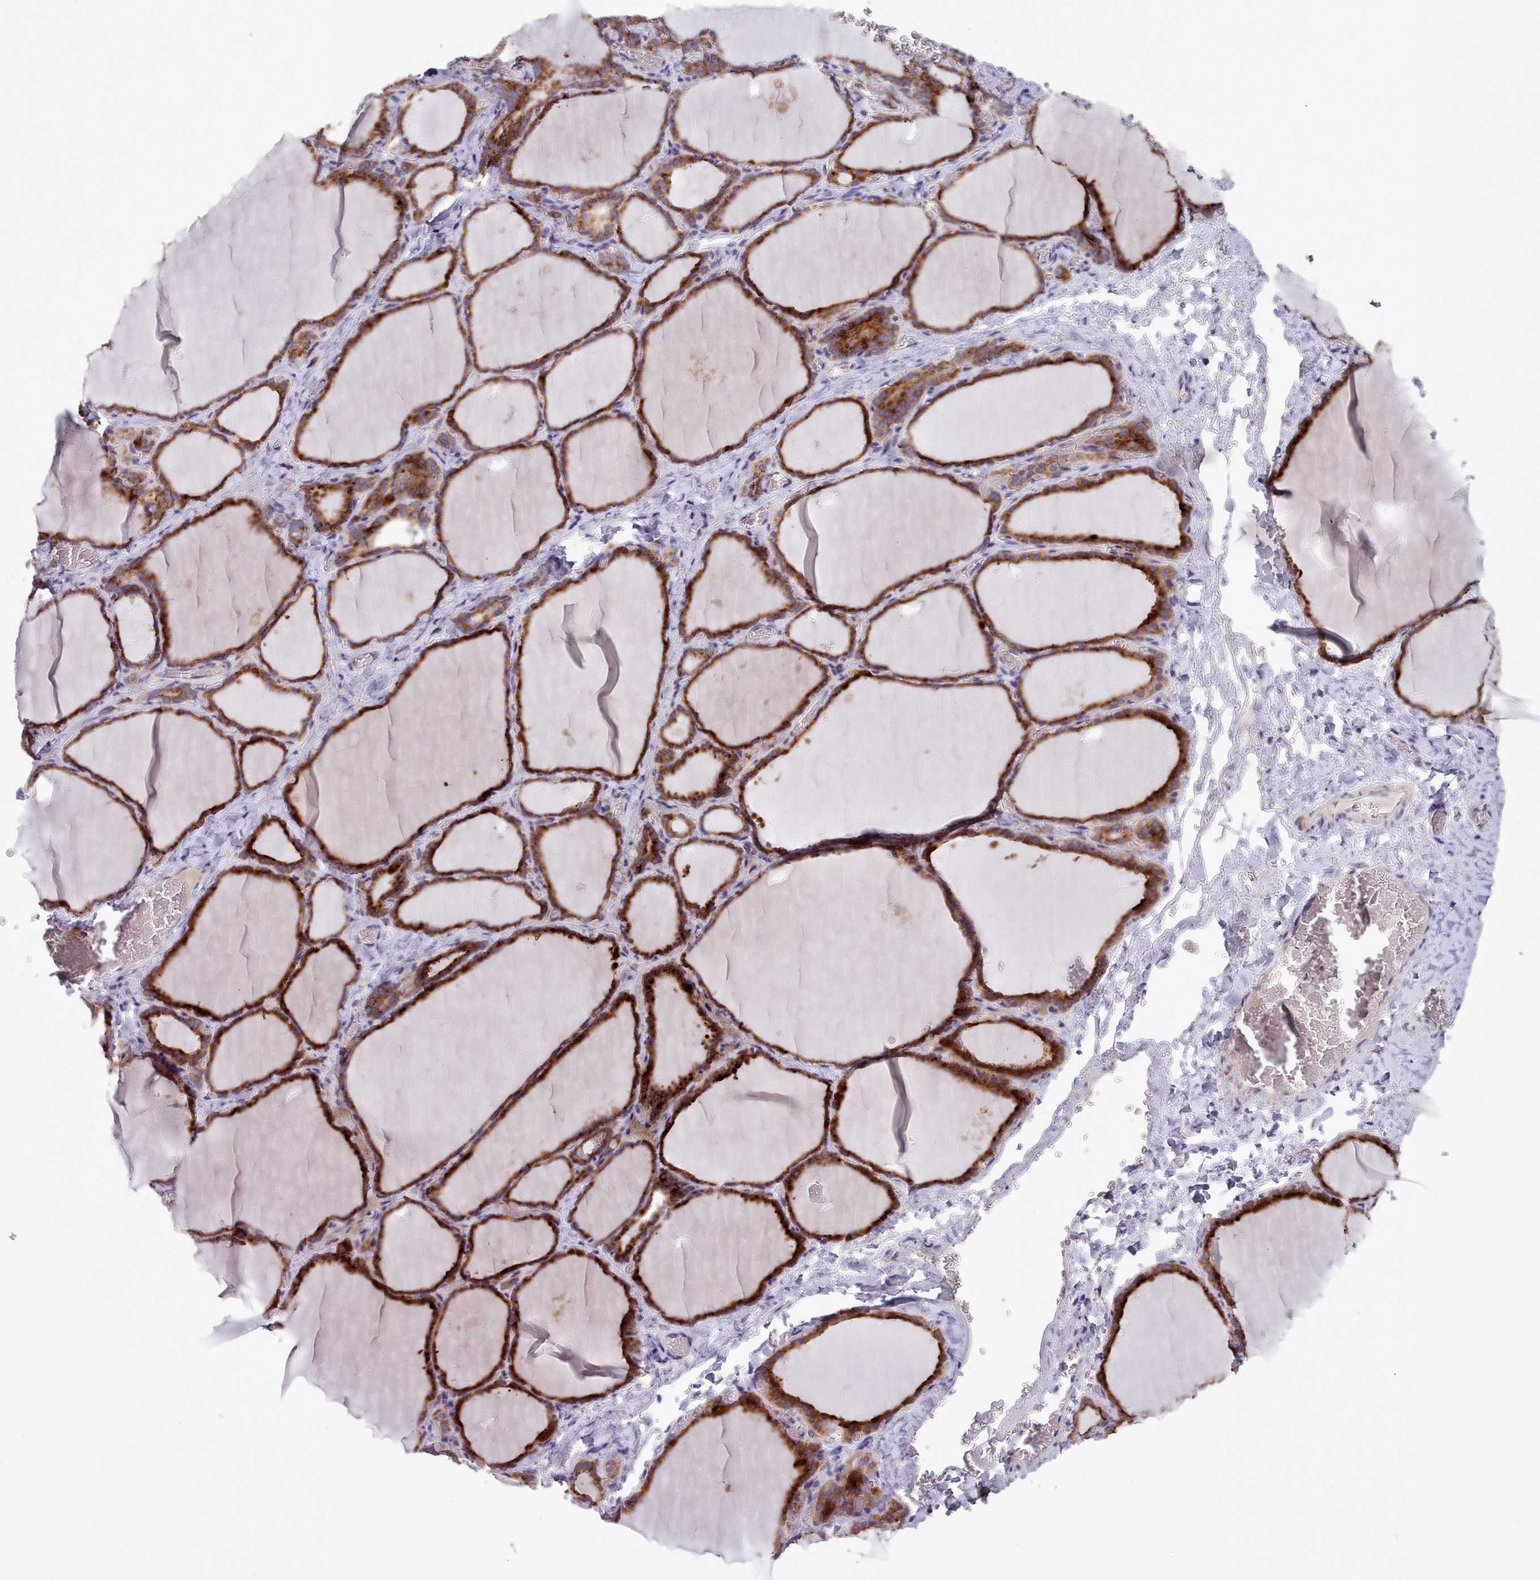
{"staining": {"intensity": "strong", "quantity": ">75%", "location": "cytoplasmic/membranous"}, "tissue": "thyroid gland", "cell_type": "Glandular cells", "image_type": "normal", "snomed": [{"axis": "morphology", "description": "Normal tissue, NOS"}, {"axis": "topography", "description": "Thyroid gland"}], "caption": "Immunohistochemistry (IHC) photomicrograph of normal thyroid gland: thyroid gland stained using immunohistochemistry (IHC) displays high levels of strong protein expression localized specifically in the cytoplasmic/membranous of glandular cells, appearing as a cytoplasmic/membranous brown color.", "gene": "FKBP10", "patient": {"sex": "female", "age": 39}}